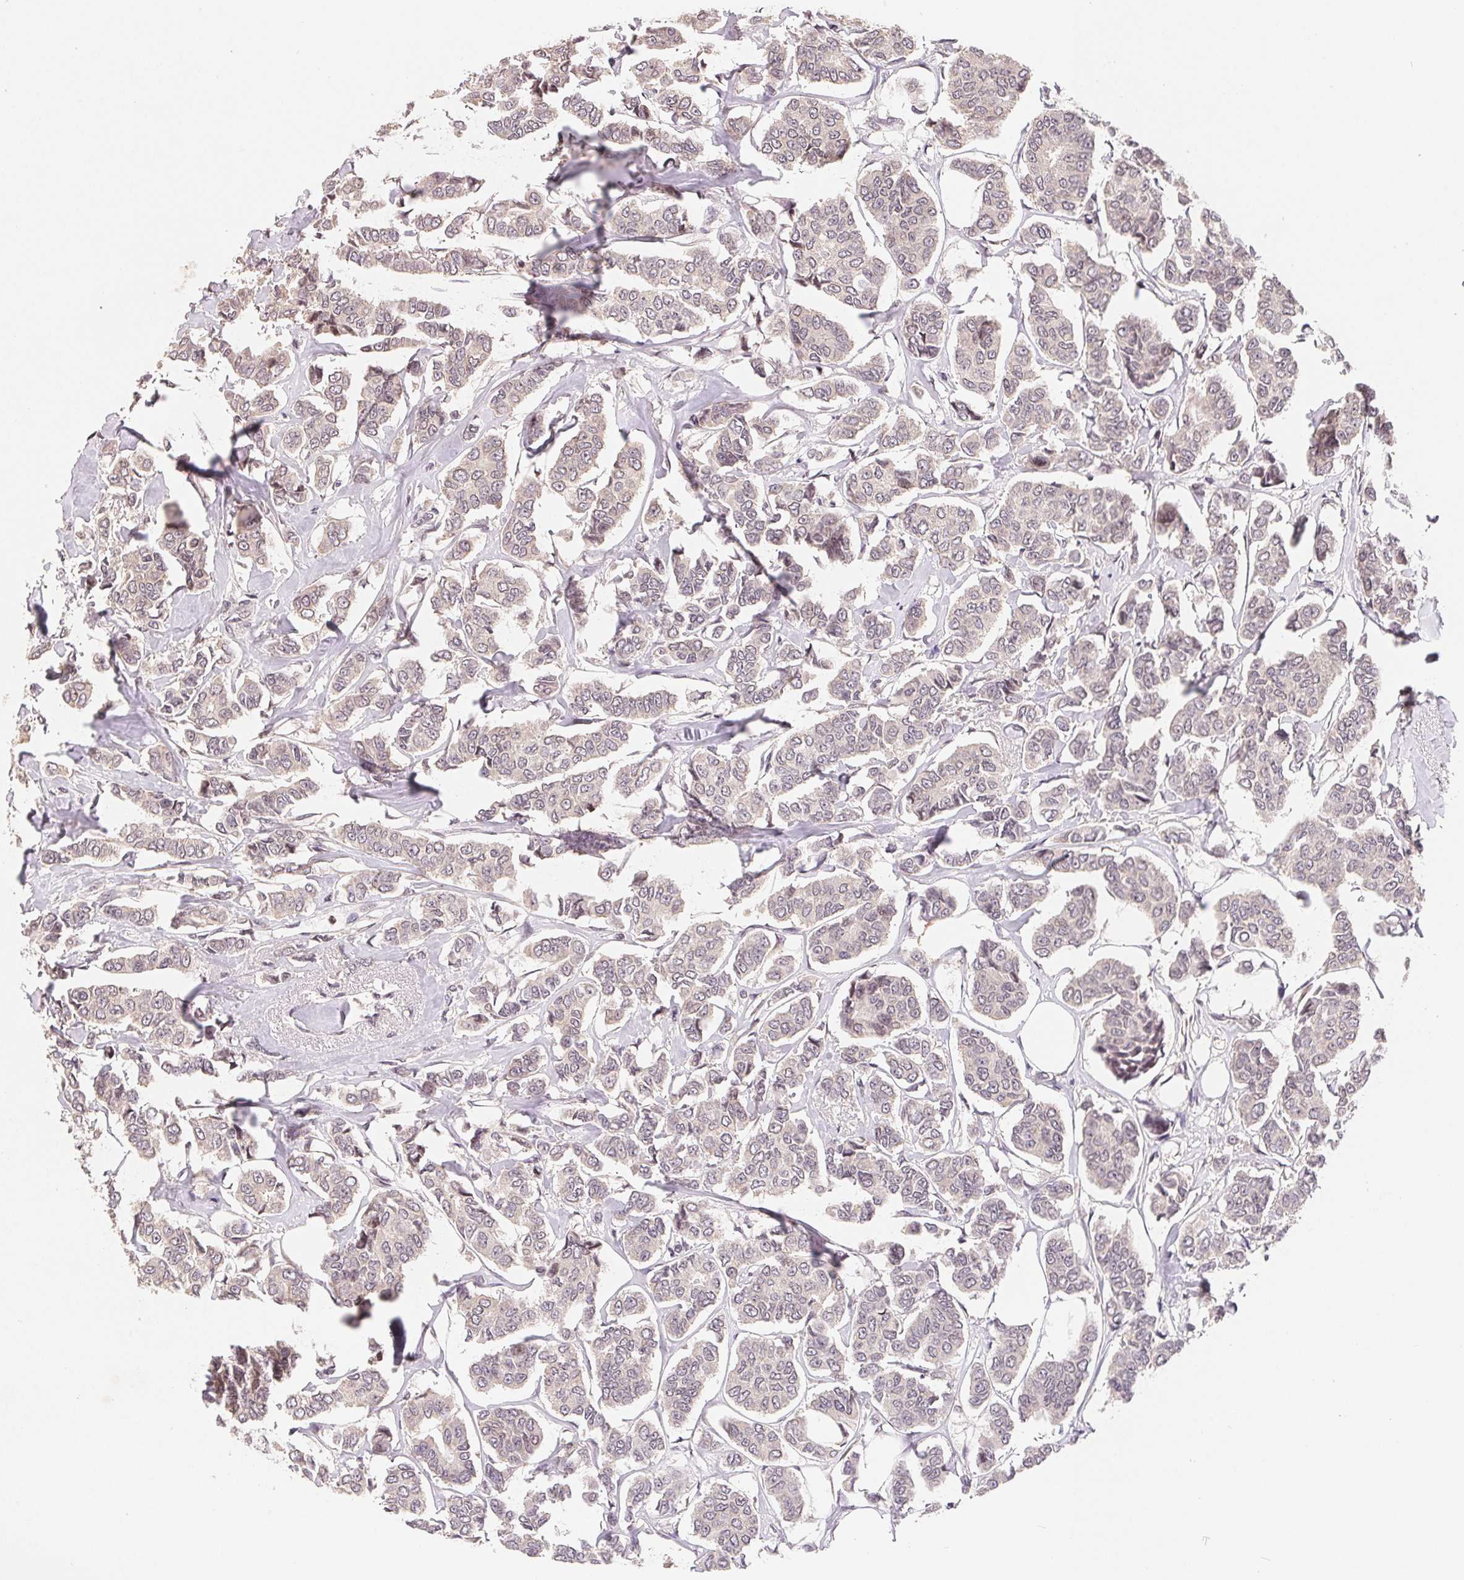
{"staining": {"intensity": "negative", "quantity": "none", "location": "none"}, "tissue": "breast cancer", "cell_type": "Tumor cells", "image_type": "cancer", "snomed": [{"axis": "morphology", "description": "Duct carcinoma"}, {"axis": "topography", "description": "Breast"}], "caption": "Immunohistochemistry micrograph of neoplastic tissue: human breast cancer (invasive ductal carcinoma) stained with DAB shows no significant protein expression in tumor cells.", "gene": "HMGN3", "patient": {"sex": "female", "age": 94}}